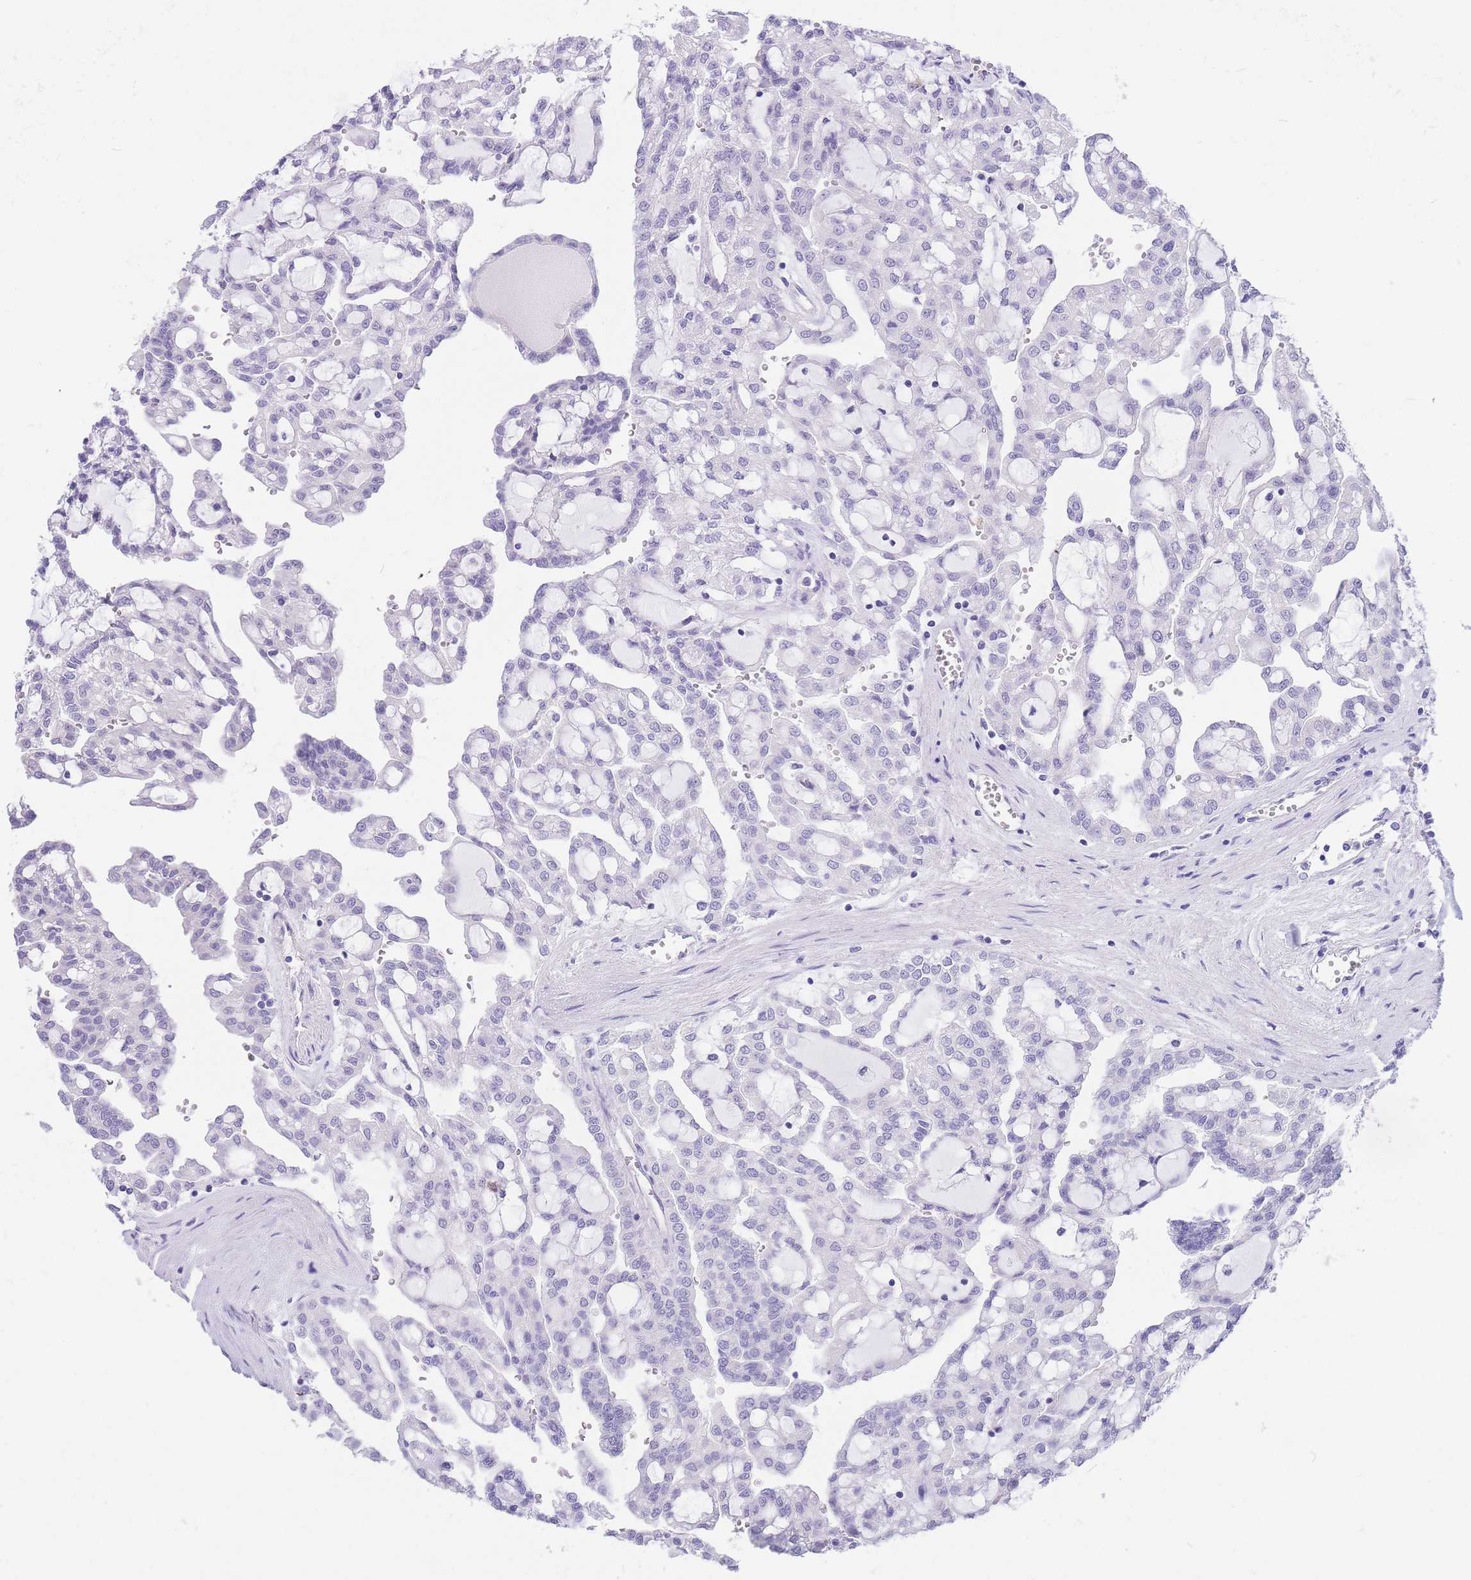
{"staining": {"intensity": "negative", "quantity": "none", "location": "none"}, "tissue": "renal cancer", "cell_type": "Tumor cells", "image_type": "cancer", "snomed": [{"axis": "morphology", "description": "Adenocarcinoma, NOS"}, {"axis": "topography", "description": "Kidney"}], "caption": "A micrograph of renal cancer (adenocarcinoma) stained for a protein exhibits no brown staining in tumor cells.", "gene": "ZNF311", "patient": {"sex": "male", "age": 63}}